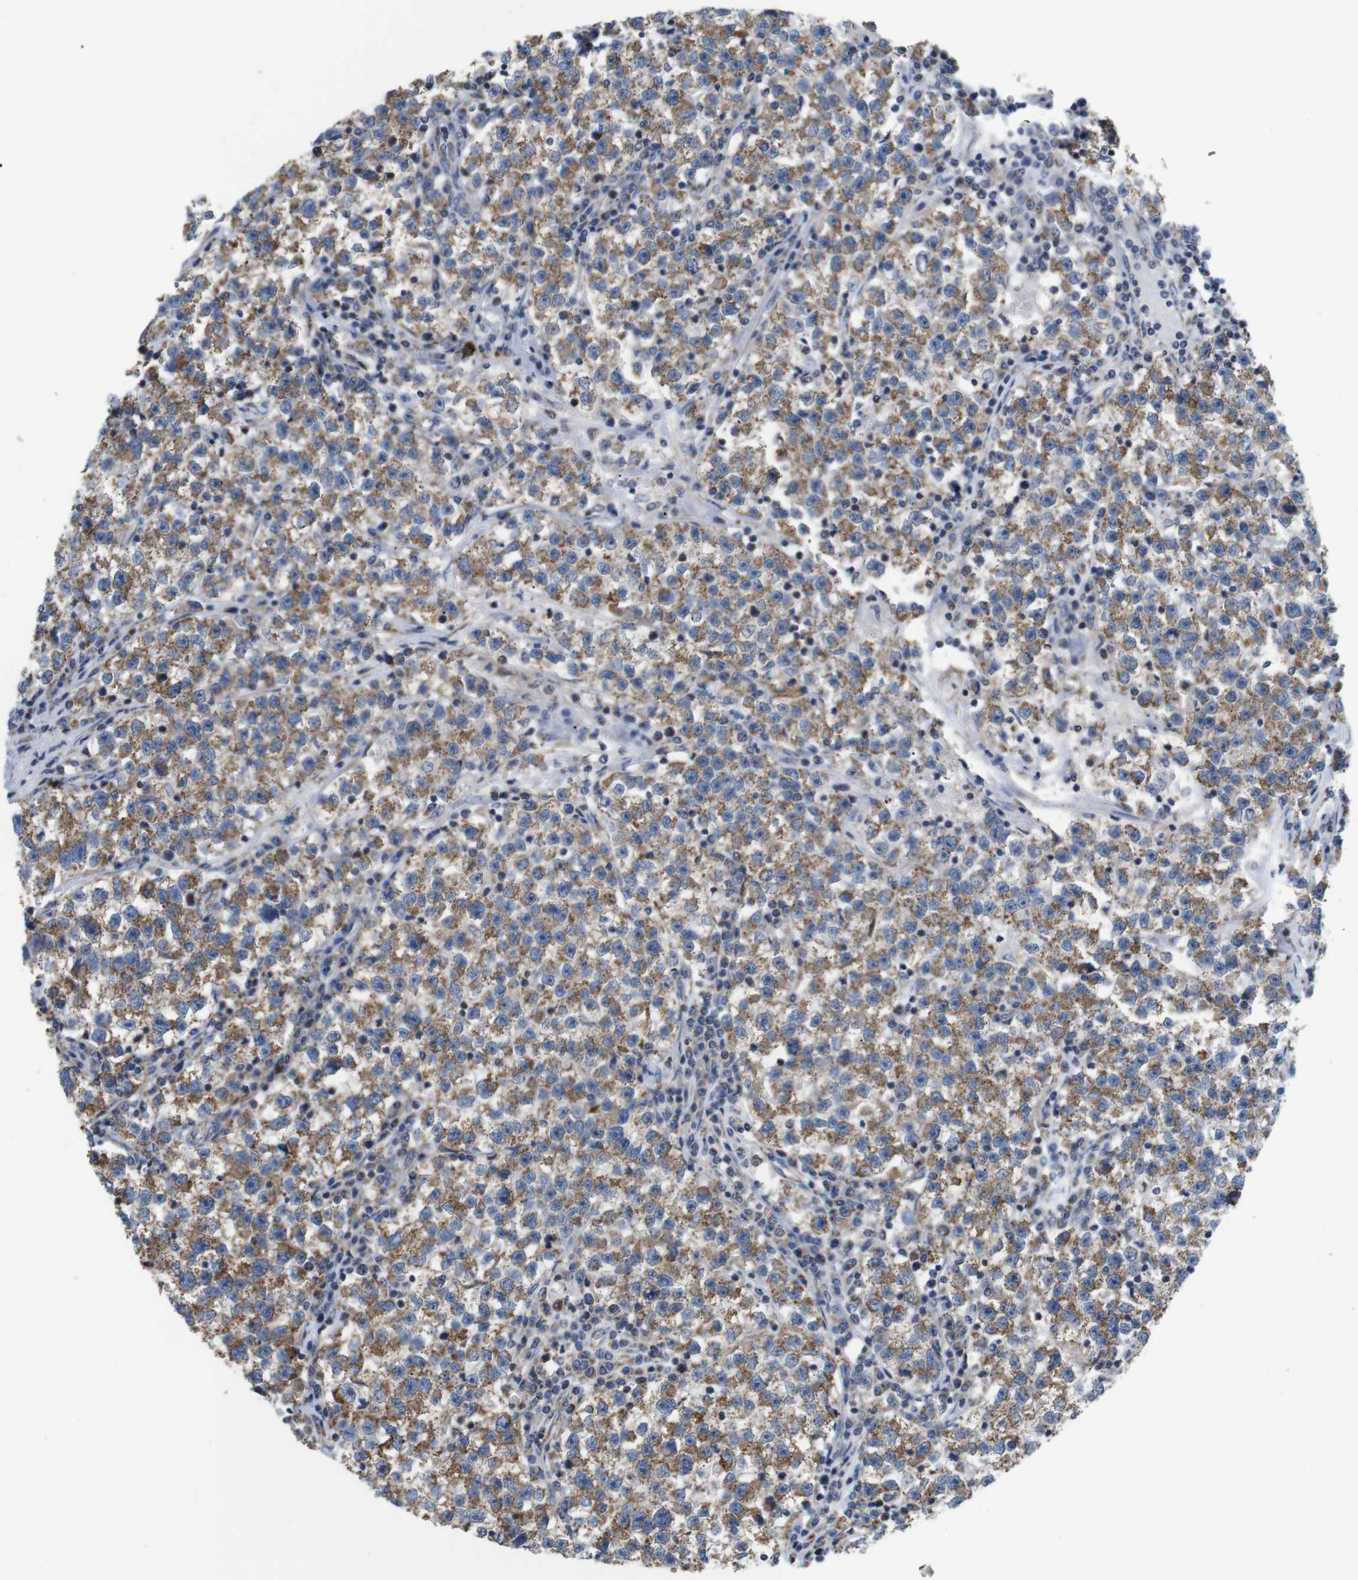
{"staining": {"intensity": "moderate", "quantity": ">75%", "location": "cytoplasmic/membranous"}, "tissue": "testis cancer", "cell_type": "Tumor cells", "image_type": "cancer", "snomed": [{"axis": "morphology", "description": "Seminoma, NOS"}, {"axis": "topography", "description": "Testis"}], "caption": "Immunohistochemistry (IHC) (DAB) staining of human seminoma (testis) reveals moderate cytoplasmic/membranous protein positivity in about >75% of tumor cells.", "gene": "F2RL1", "patient": {"sex": "male", "age": 22}}